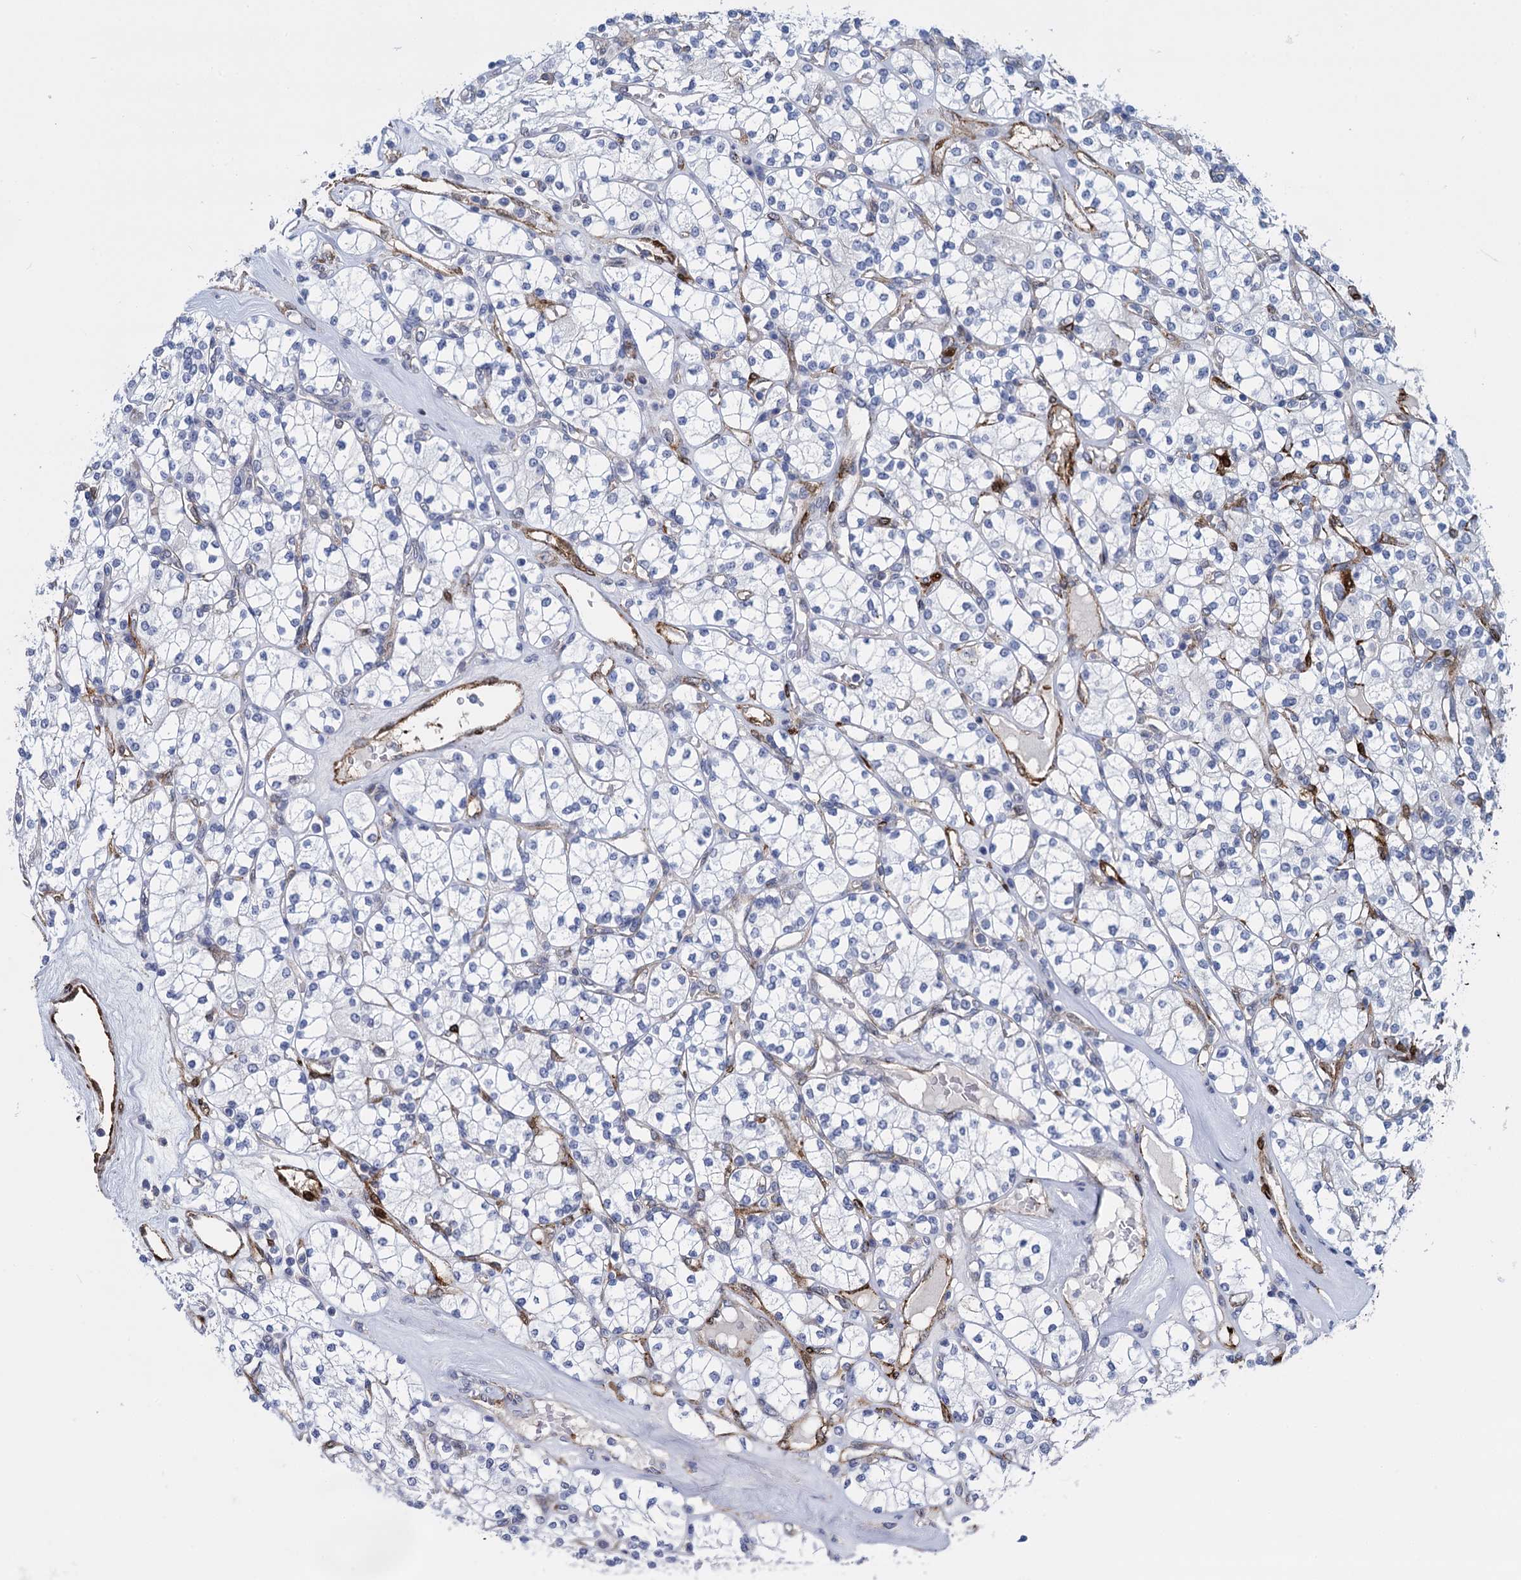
{"staining": {"intensity": "negative", "quantity": "none", "location": "none"}, "tissue": "renal cancer", "cell_type": "Tumor cells", "image_type": "cancer", "snomed": [{"axis": "morphology", "description": "Adenocarcinoma, NOS"}, {"axis": "topography", "description": "Kidney"}], "caption": "DAB (3,3'-diaminobenzidine) immunohistochemical staining of renal cancer displays no significant expression in tumor cells. (Stains: DAB immunohistochemistry with hematoxylin counter stain, Microscopy: brightfield microscopy at high magnification).", "gene": "SNCG", "patient": {"sex": "male", "age": 77}}